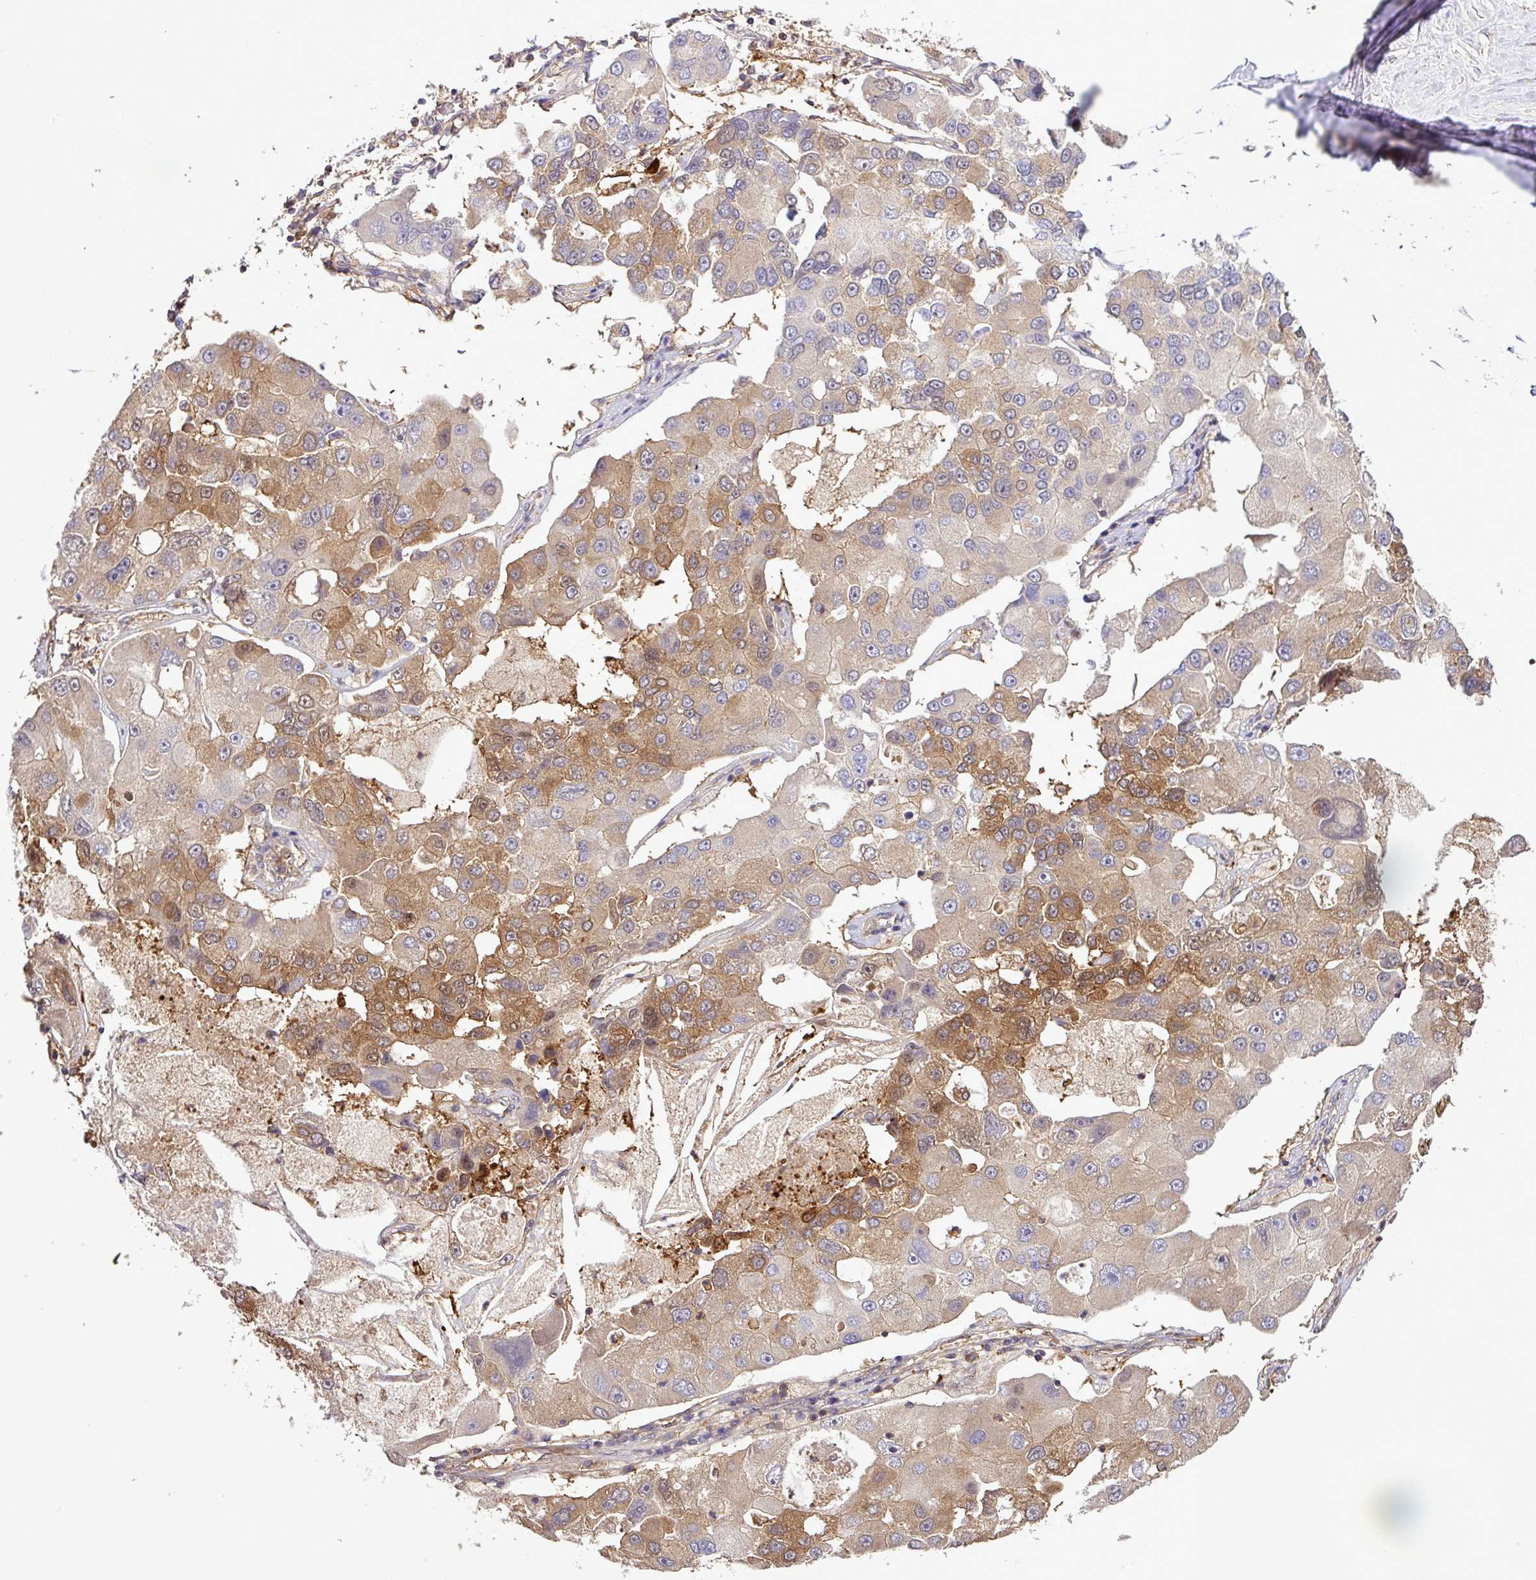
{"staining": {"intensity": "moderate", "quantity": "25%-75%", "location": "cytoplasmic/membranous"}, "tissue": "lung cancer", "cell_type": "Tumor cells", "image_type": "cancer", "snomed": [{"axis": "morphology", "description": "Adenocarcinoma, NOS"}, {"axis": "topography", "description": "Lung"}], "caption": "The photomicrograph displays a brown stain indicating the presence of a protein in the cytoplasmic/membranous of tumor cells in lung cancer (adenocarcinoma). The protein is shown in brown color, while the nuclei are stained blue.", "gene": "TMEM107", "patient": {"sex": "female", "age": 54}}